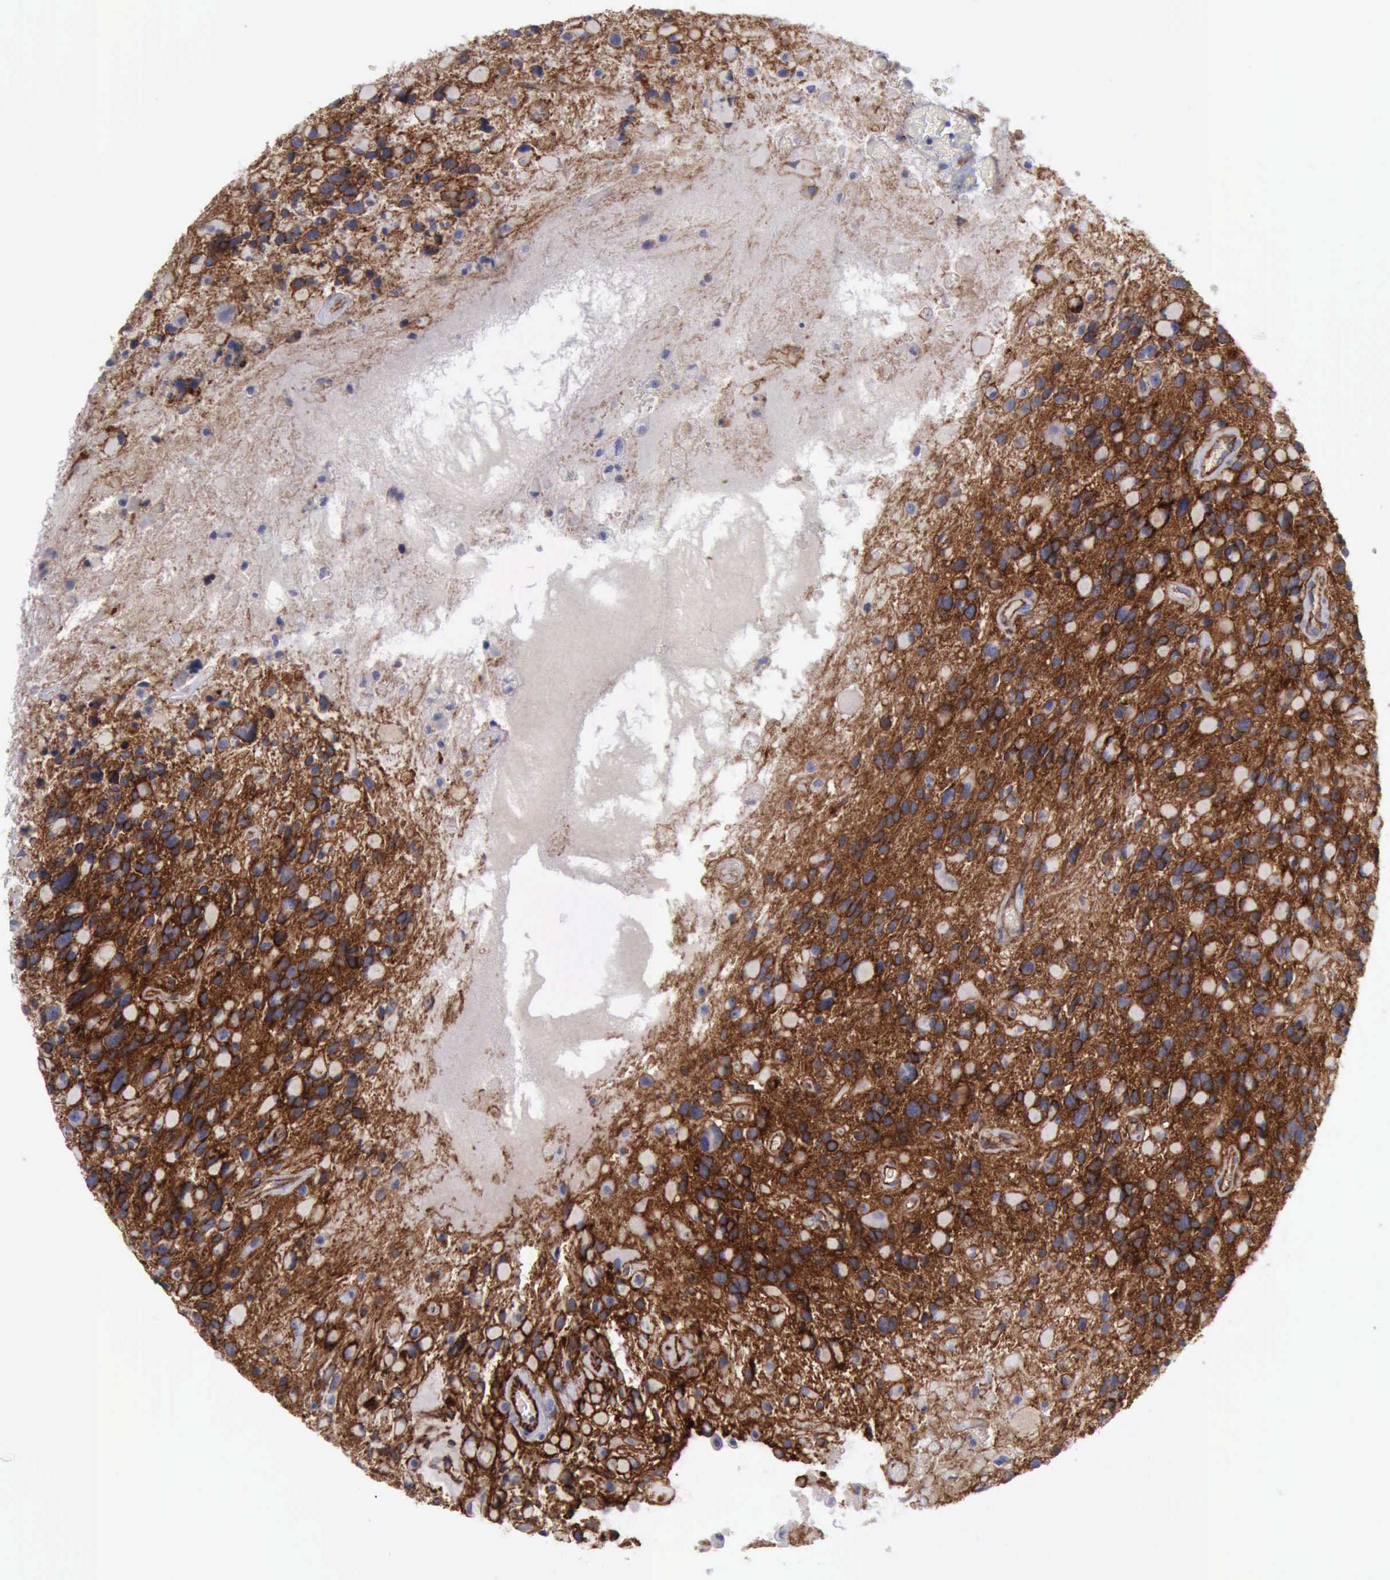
{"staining": {"intensity": "strong", "quantity": ">75%", "location": "cytoplasmic/membranous"}, "tissue": "glioma", "cell_type": "Tumor cells", "image_type": "cancer", "snomed": [{"axis": "morphology", "description": "Glioma, malignant, High grade"}, {"axis": "topography", "description": "Brain"}], "caption": "Malignant glioma (high-grade) tissue displays strong cytoplasmic/membranous staining in approximately >75% of tumor cells, visualized by immunohistochemistry.", "gene": "CDH2", "patient": {"sex": "female", "age": 37}}